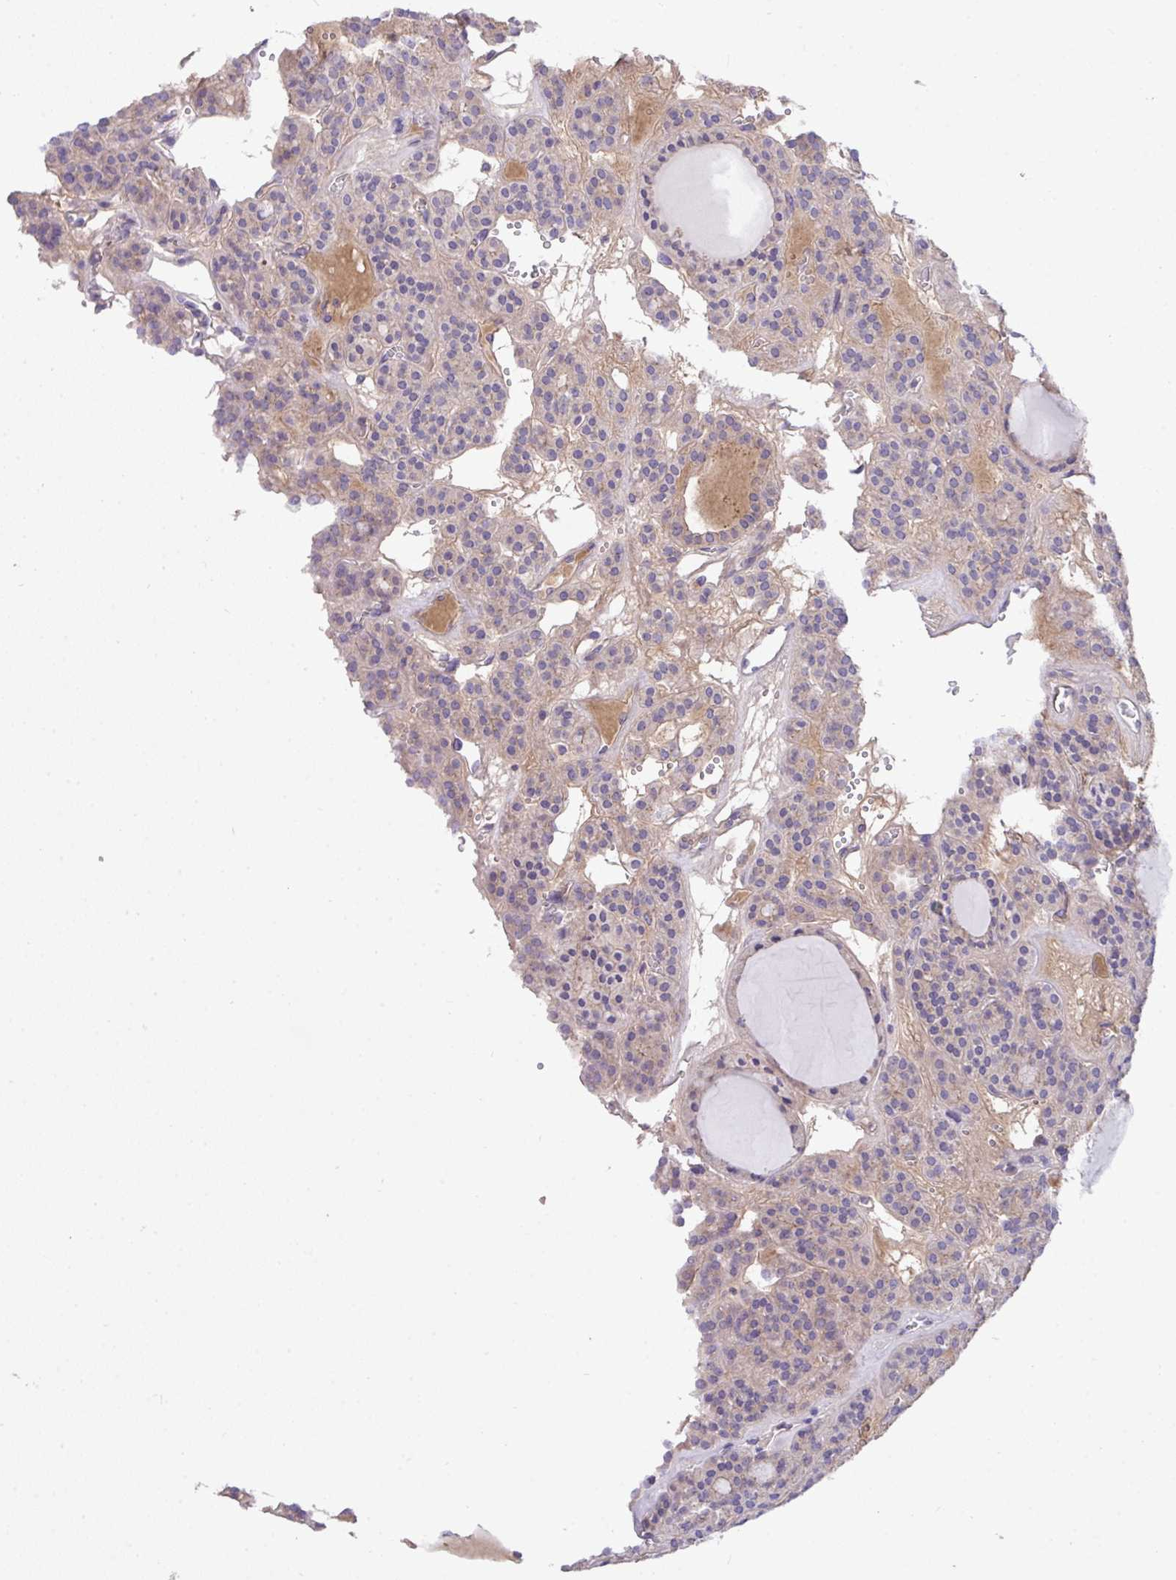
{"staining": {"intensity": "weak", "quantity": "<25%", "location": "cytoplasmic/membranous"}, "tissue": "thyroid cancer", "cell_type": "Tumor cells", "image_type": "cancer", "snomed": [{"axis": "morphology", "description": "Follicular adenoma carcinoma, NOS"}, {"axis": "topography", "description": "Thyroid gland"}], "caption": "The photomicrograph demonstrates no significant expression in tumor cells of thyroid cancer (follicular adenoma carcinoma).", "gene": "ZNF581", "patient": {"sex": "female", "age": 63}}